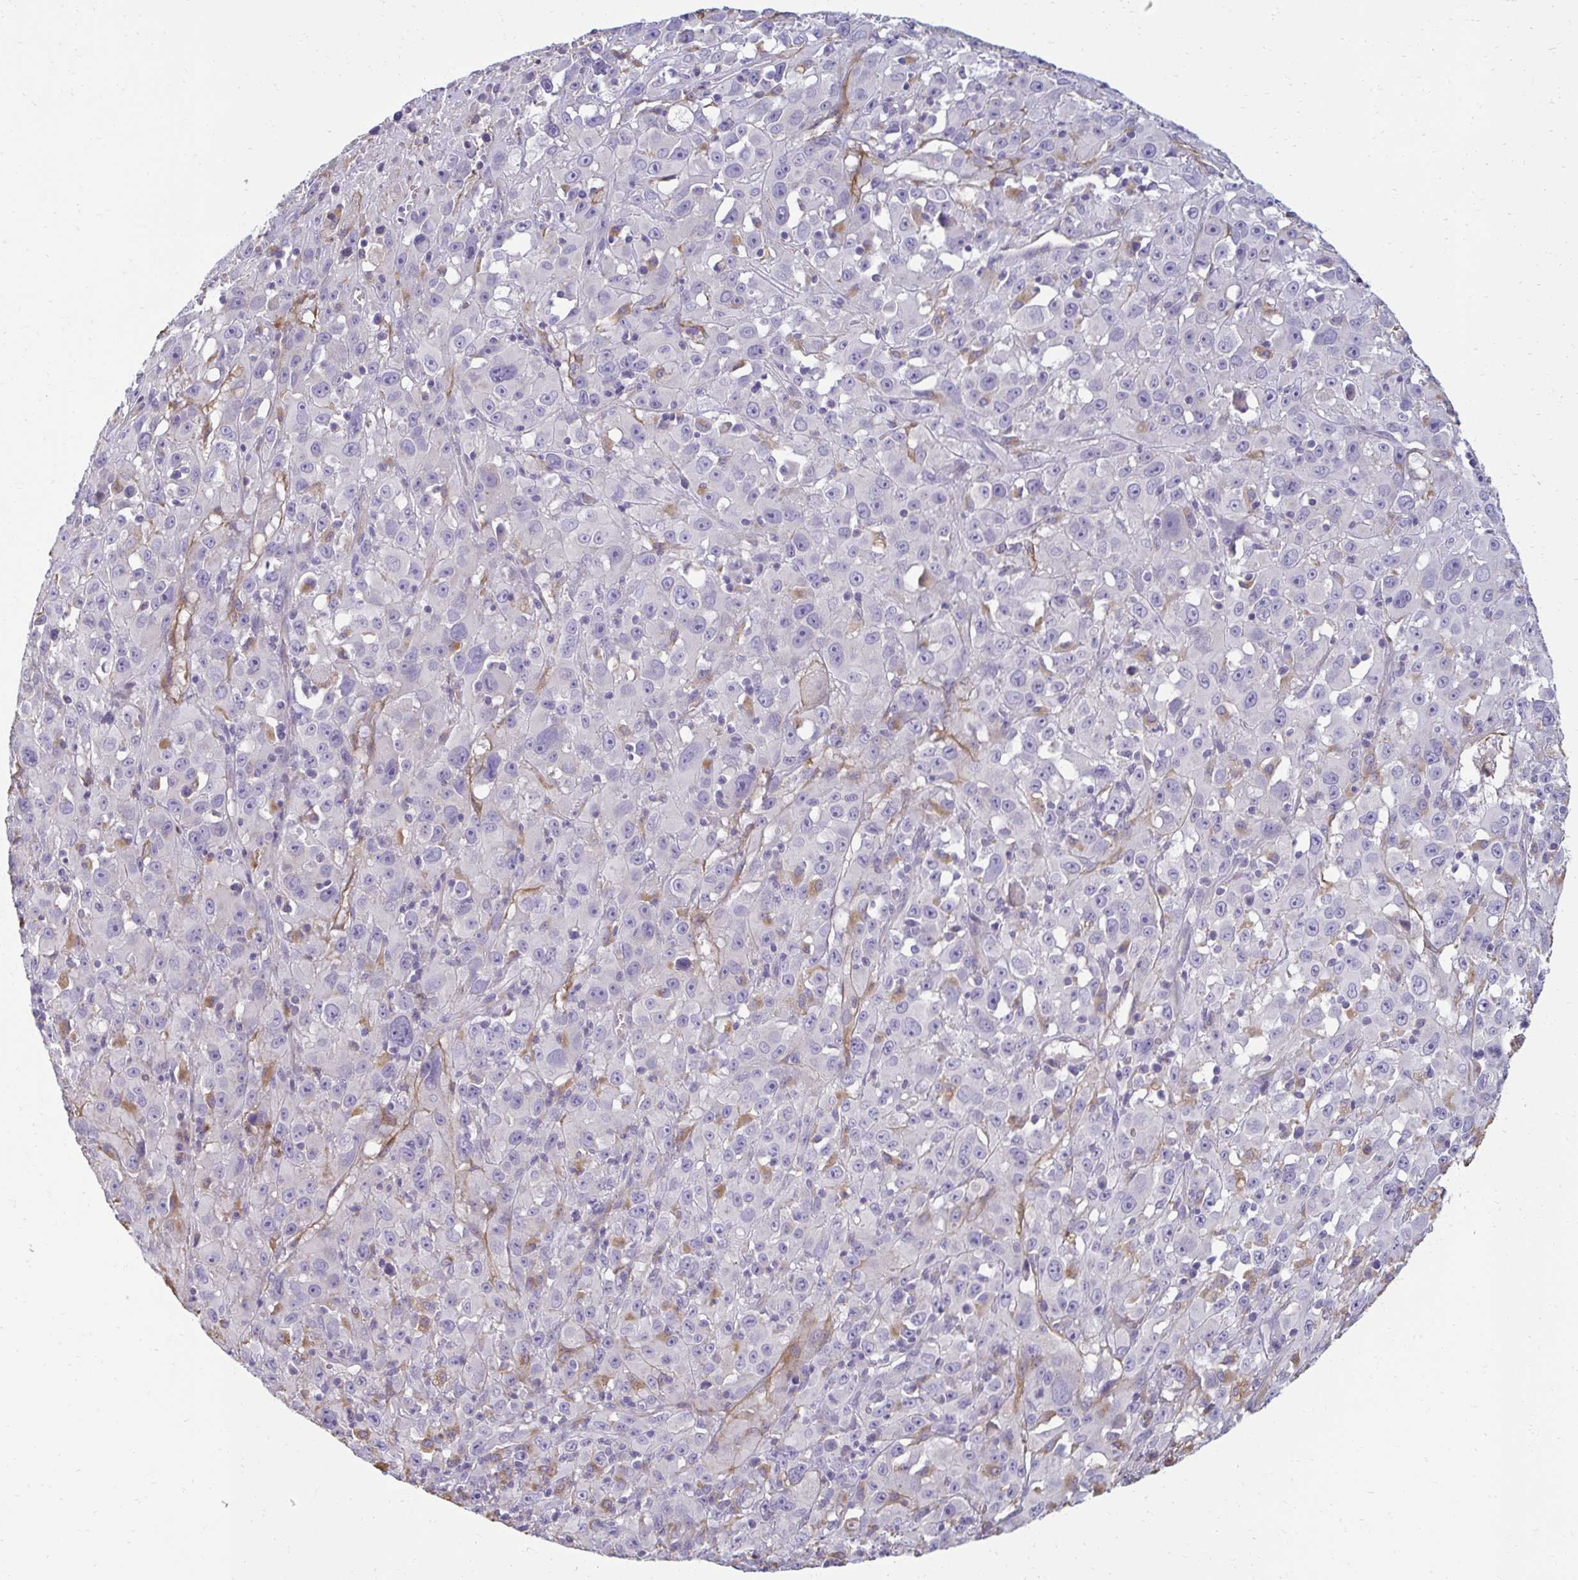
{"staining": {"intensity": "negative", "quantity": "none", "location": "none"}, "tissue": "melanoma", "cell_type": "Tumor cells", "image_type": "cancer", "snomed": [{"axis": "morphology", "description": "Malignant melanoma, Metastatic site"}, {"axis": "topography", "description": "Soft tissue"}], "caption": "Immunohistochemistry (IHC) histopathology image of human malignant melanoma (metastatic site) stained for a protein (brown), which displays no positivity in tumor cells.", "gene": "PDE2A", "patient": {"sex": "male", "age": 50}}